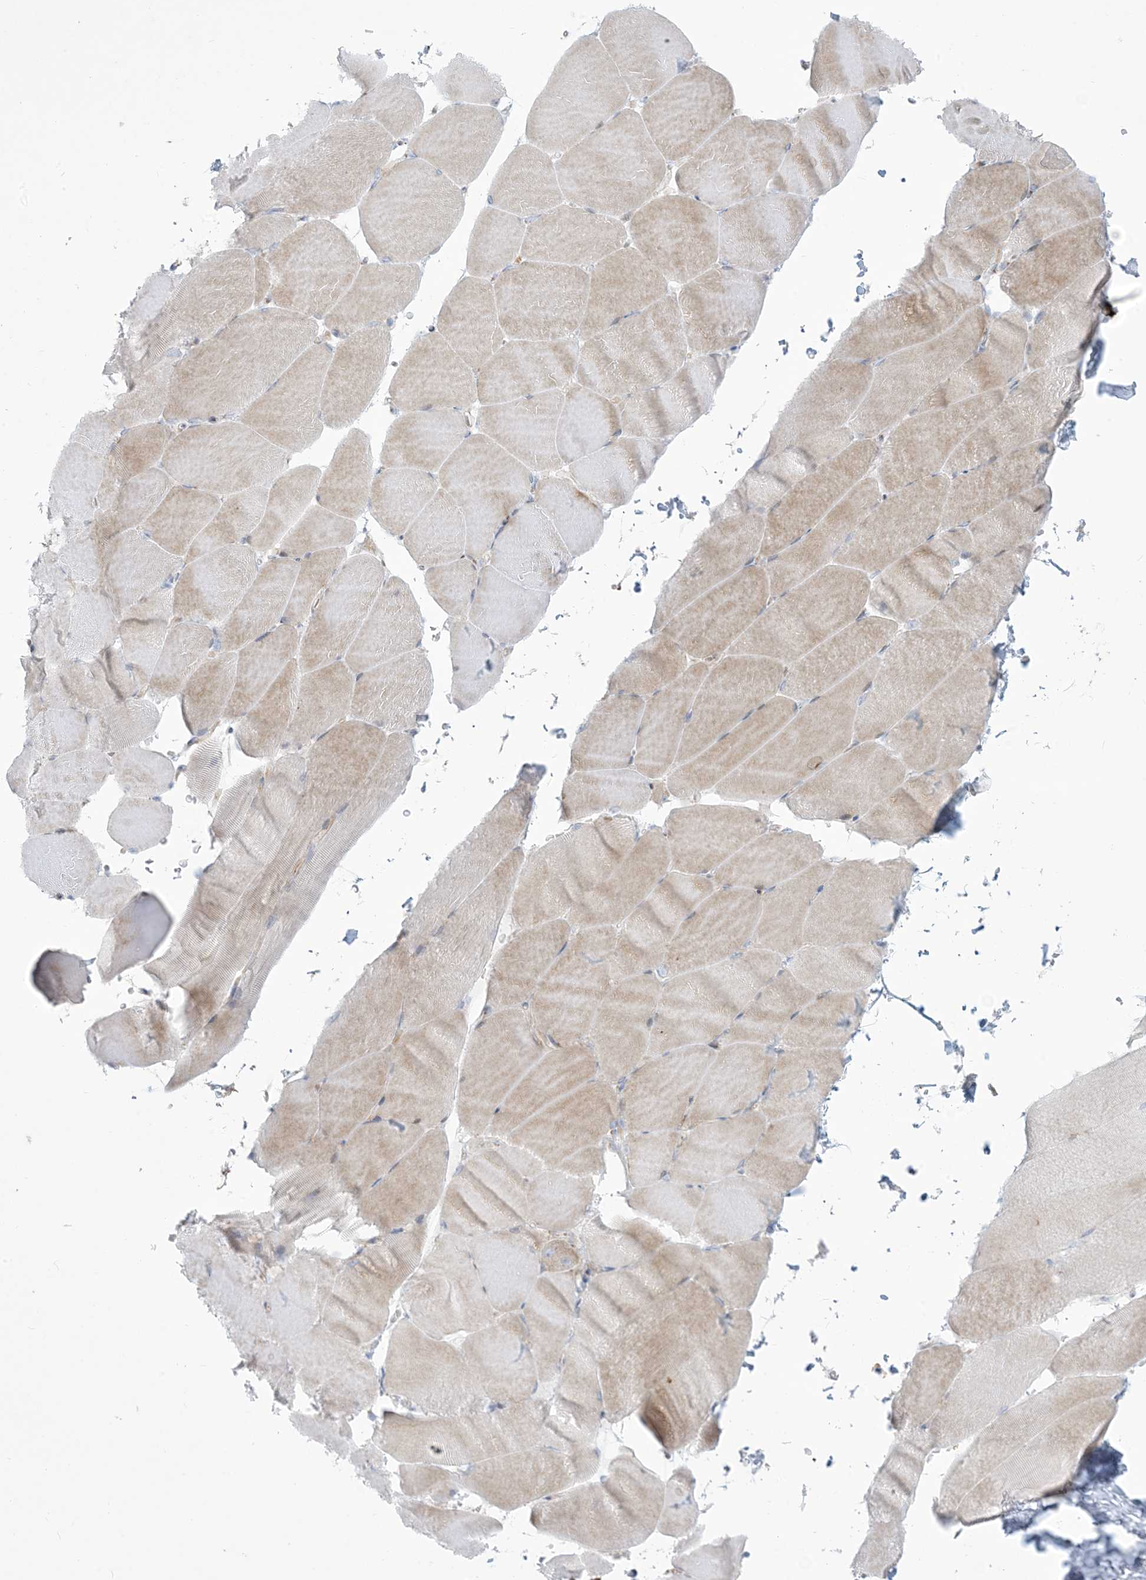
{"staining": {"intensity": "weak", "quantity": "25%-75%", "location": "cytoplasmic/membranous"}, "tissue": "skeletal muscle", "cell_type": "Myocytes", "image_type": "normal", "snomed": [{"axis": "morphology", "description": "Normal tissue, NOS"}, {"axis": "topography", "description": "Skeletal muscle"}, {"axis": "topography", "description": "Parathyroid gland"}], "caption": "Normal skeletal muscle reveals weak cytoplasmic/membranous positivity in about 25%-75% of myocytes, visualized by immunohistochemistry.", "gene": "AFTPH", "patient": {"sex": "female", "age": 37}}